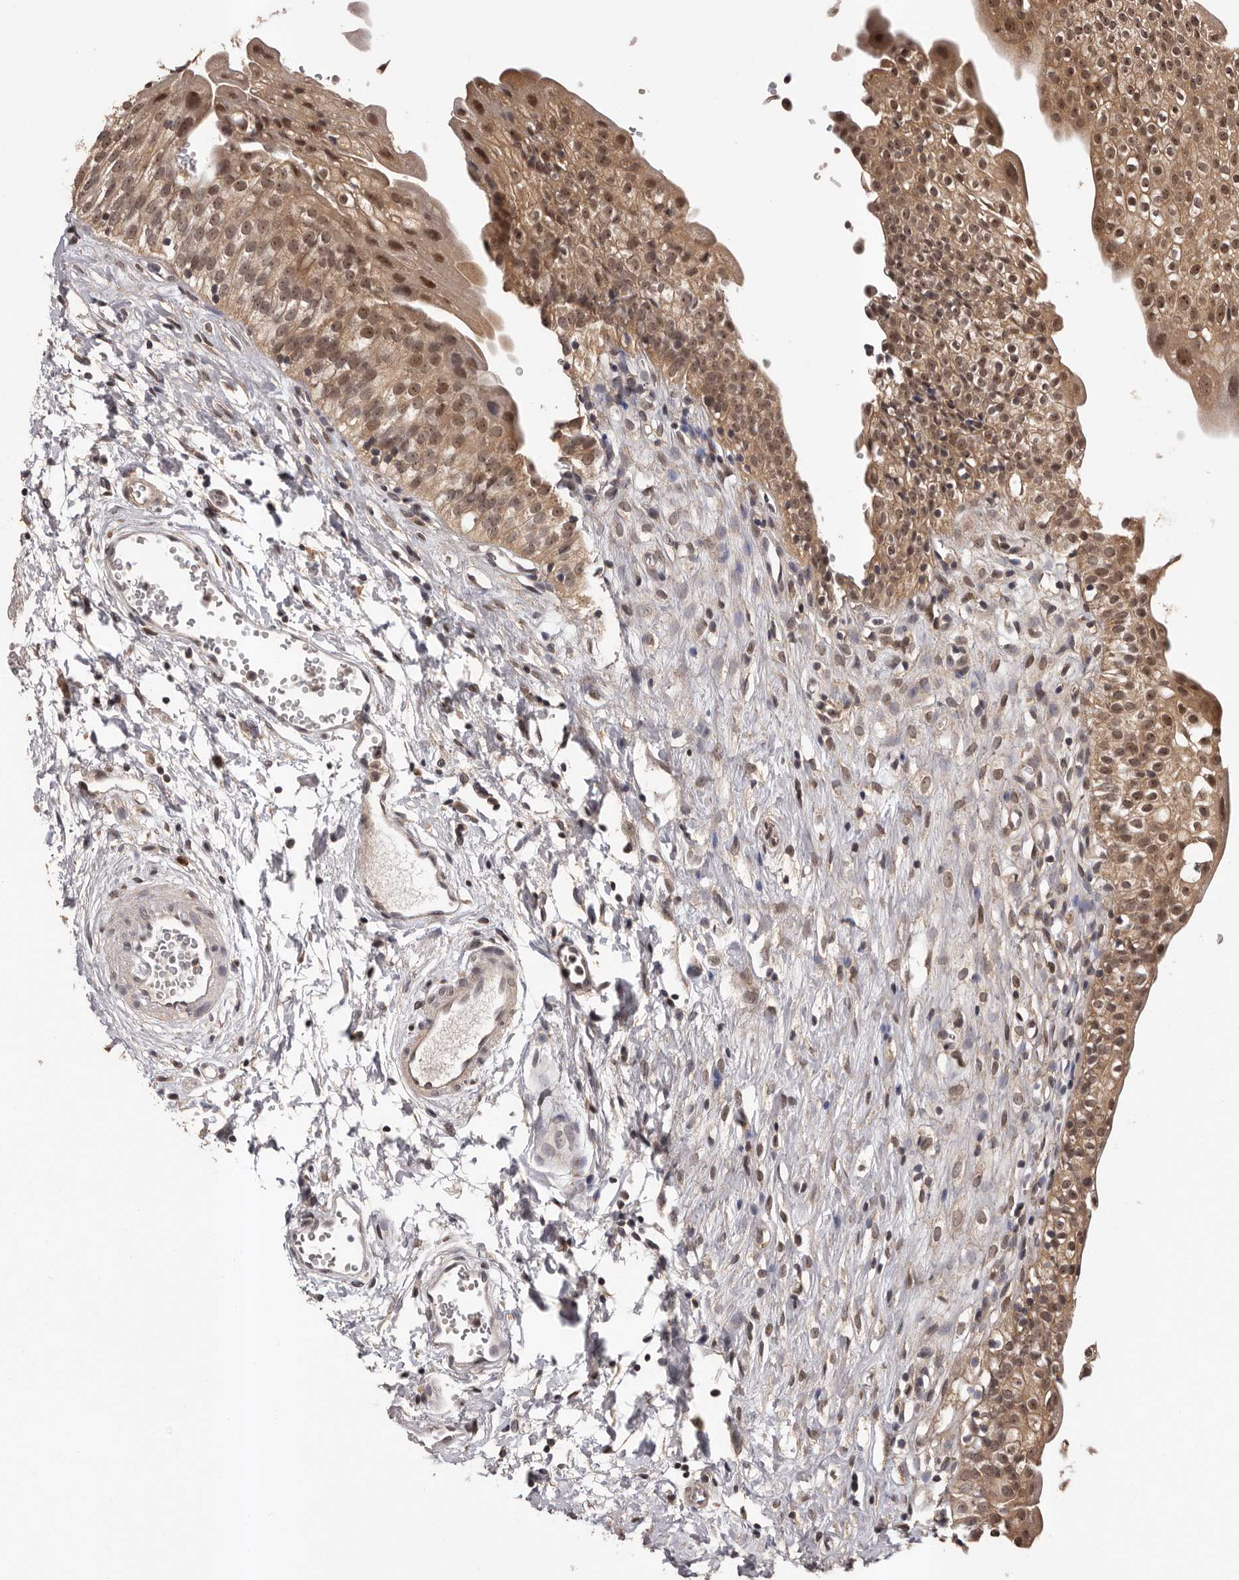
{"staining": {"intensity": "moderate", "quantity": ">75%", "location": "cytoplasmic/membranous,nuclear"}, "tissue": "urinary bladder", "cell_type": "Urothelial cells", "image_type": "normal", "snomed": [{"axis": "morphology", "description": "Normal tissue, NOS"}, {"axis": "topography", "description": "Urinary bladder"}], "caption": "Brown immunohistochemical staining in benign human urinary bladder displays moderate cytoplasmic/membranous,nuclear positivity in approximately >75% of urothelial cells. Immunohistochemistry stains the protein in brown and the nuclei are stained blue.", "gene": "VPS37A", "patient": {"sex": "male", "age": 51}}